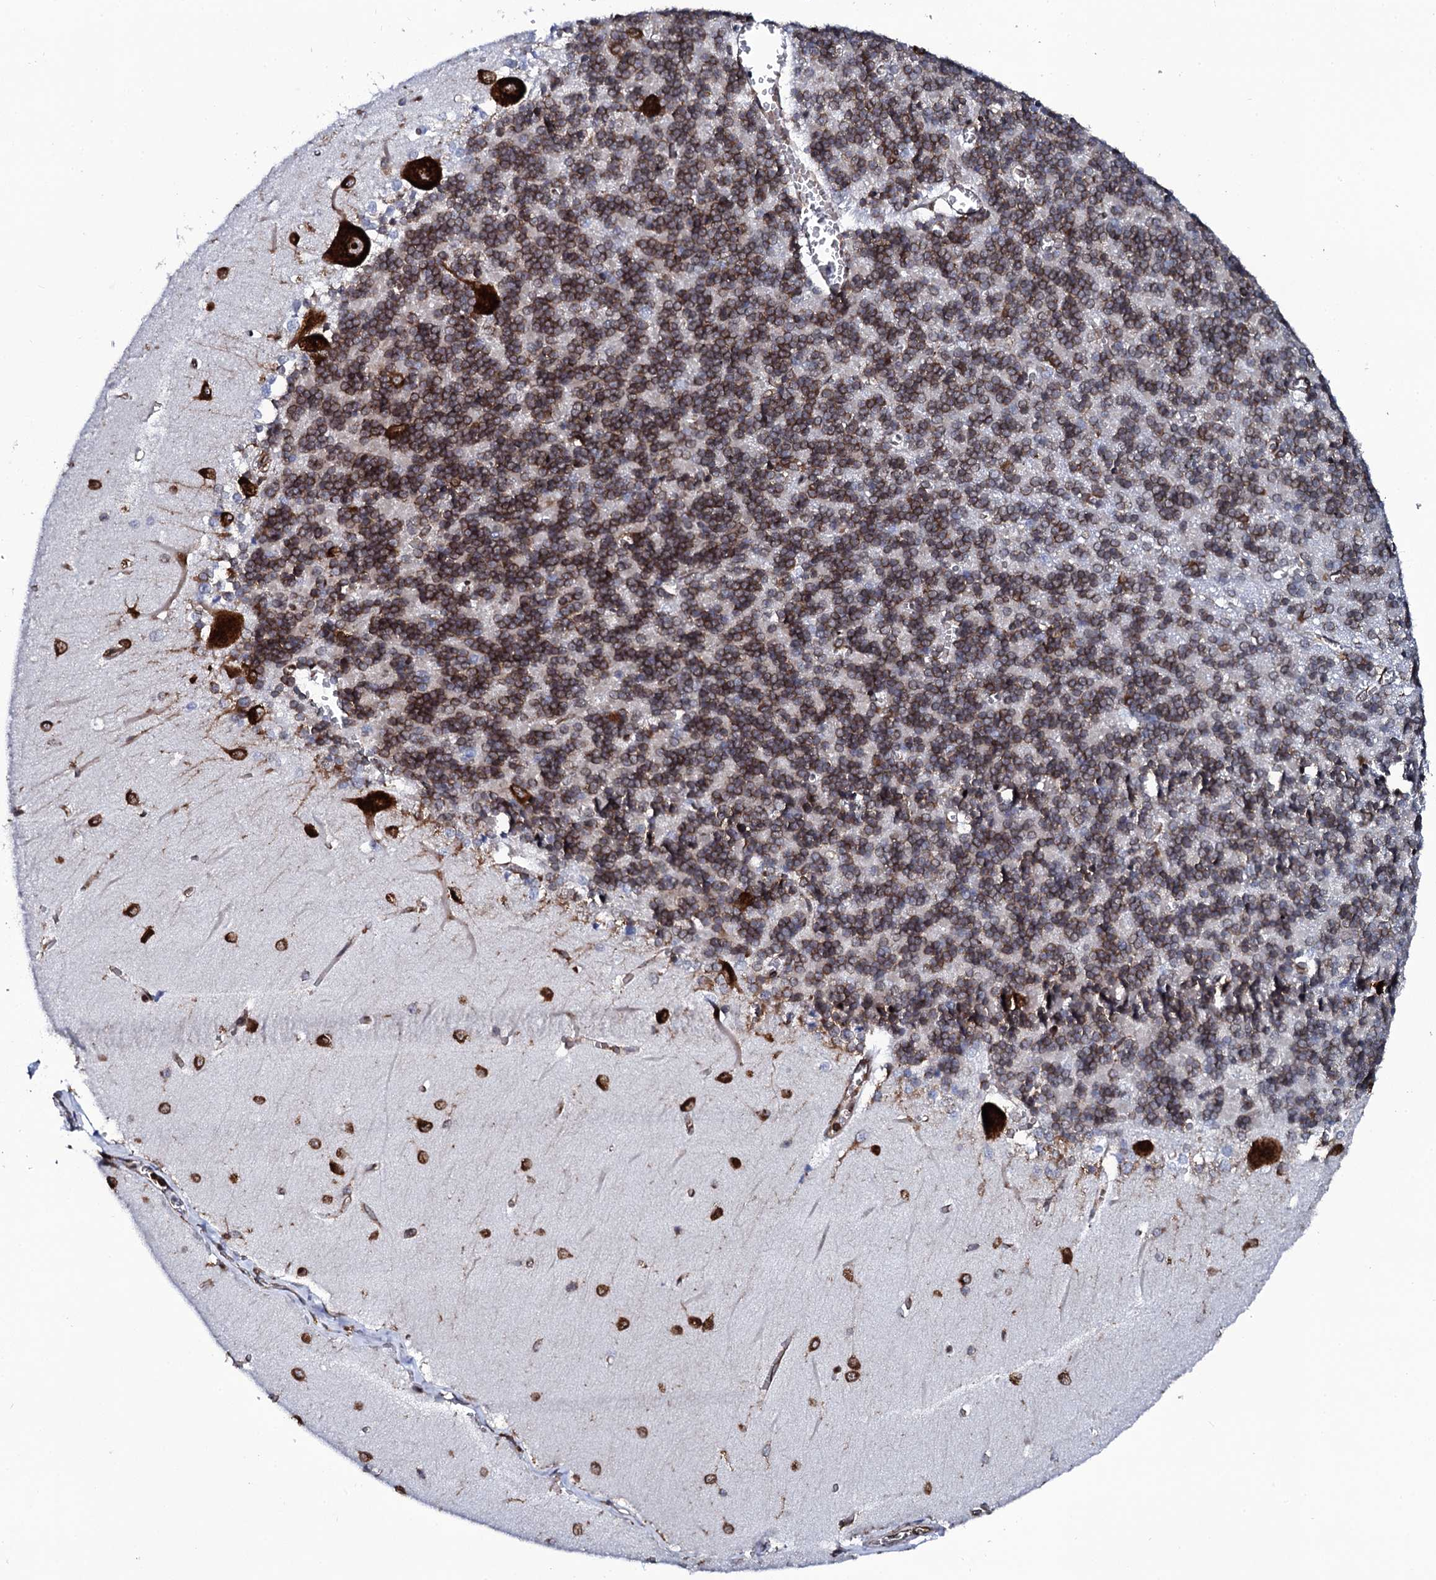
{"staining": {"intensity": "moderate", "quantity": "25%-75%", "location": "cytoplasmic/membranous"}, "tissue": "cerebellum", "cell_type": "Cells in granular layer", "image_type": "normal", "snomed": [{"axis": "morphology", "description": "Normal tissue, NOS"}, {"axis": "topography", "description": "Cerebellum"}], "caption": "The image exhibits immunohistochemical staining of normal cerebellum. There is moderate cytoplasmic/membranous positivity is identified in approximately 25%-75% of cells in granular layer.", "gene": "SPTY2D1", "patient": {"sex": "male", "age": 37}}